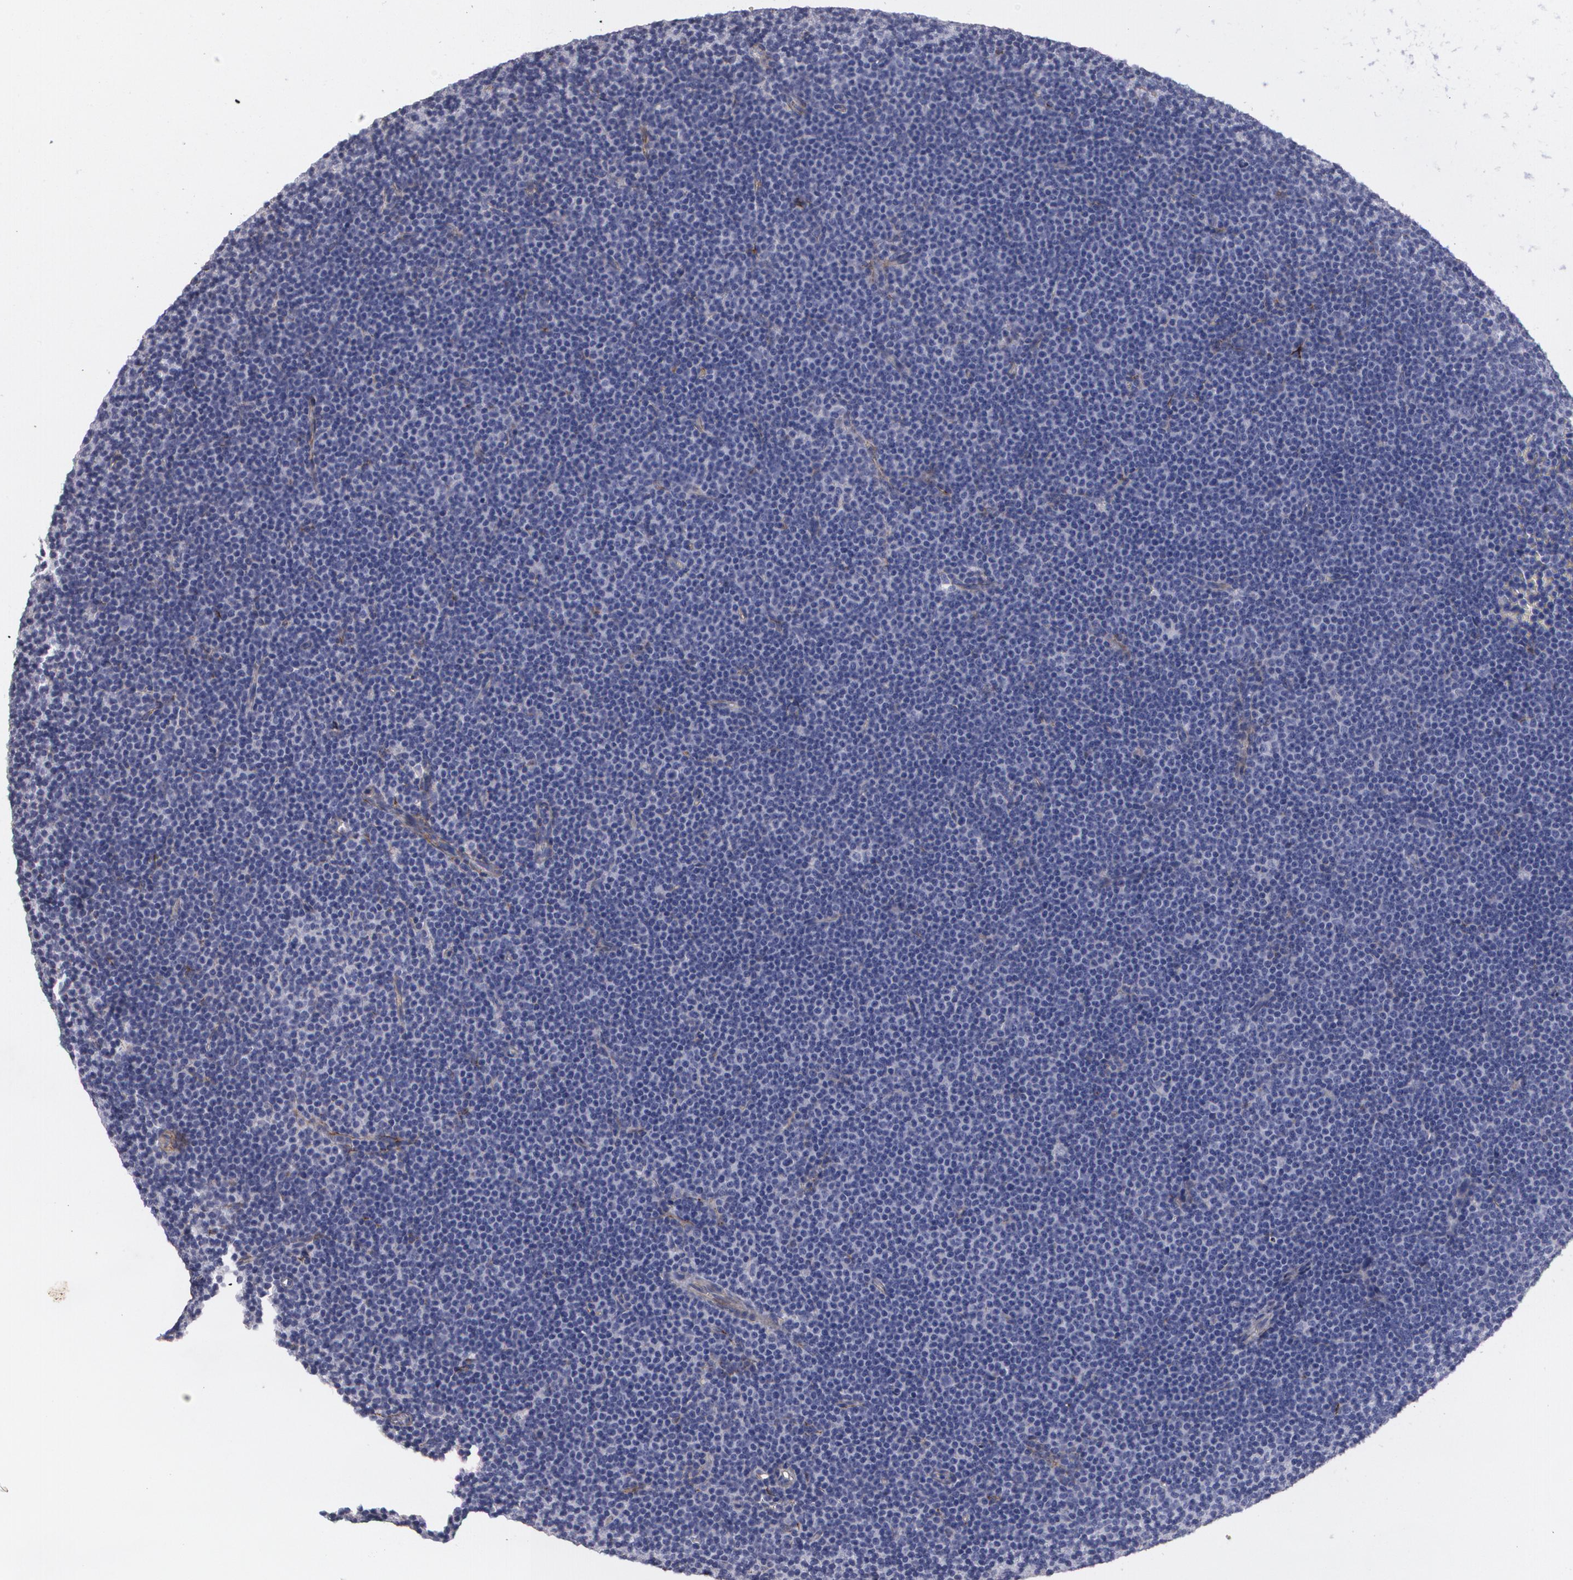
{"staining": {"intensity": "weak", "quantity": "<25%", "location": "cytoplasmic/membranous"}, "tissue": "lymphoma", "cell_type": "Tumor cells", "image_type": "cancer", "snomed": [{"axis": "morphology", "description": "Malignant lymphoma, non-Hodgkin's type, Low grade"}, {"axis": "topography", "description": "Lymph node"}], "caption": "DAB immunohistochemical staining of human lymphoma demonstrates no significant positivity in tumor cells.", "gene": "FBLN1", "patient": {"sex": "female", "age": 73}}